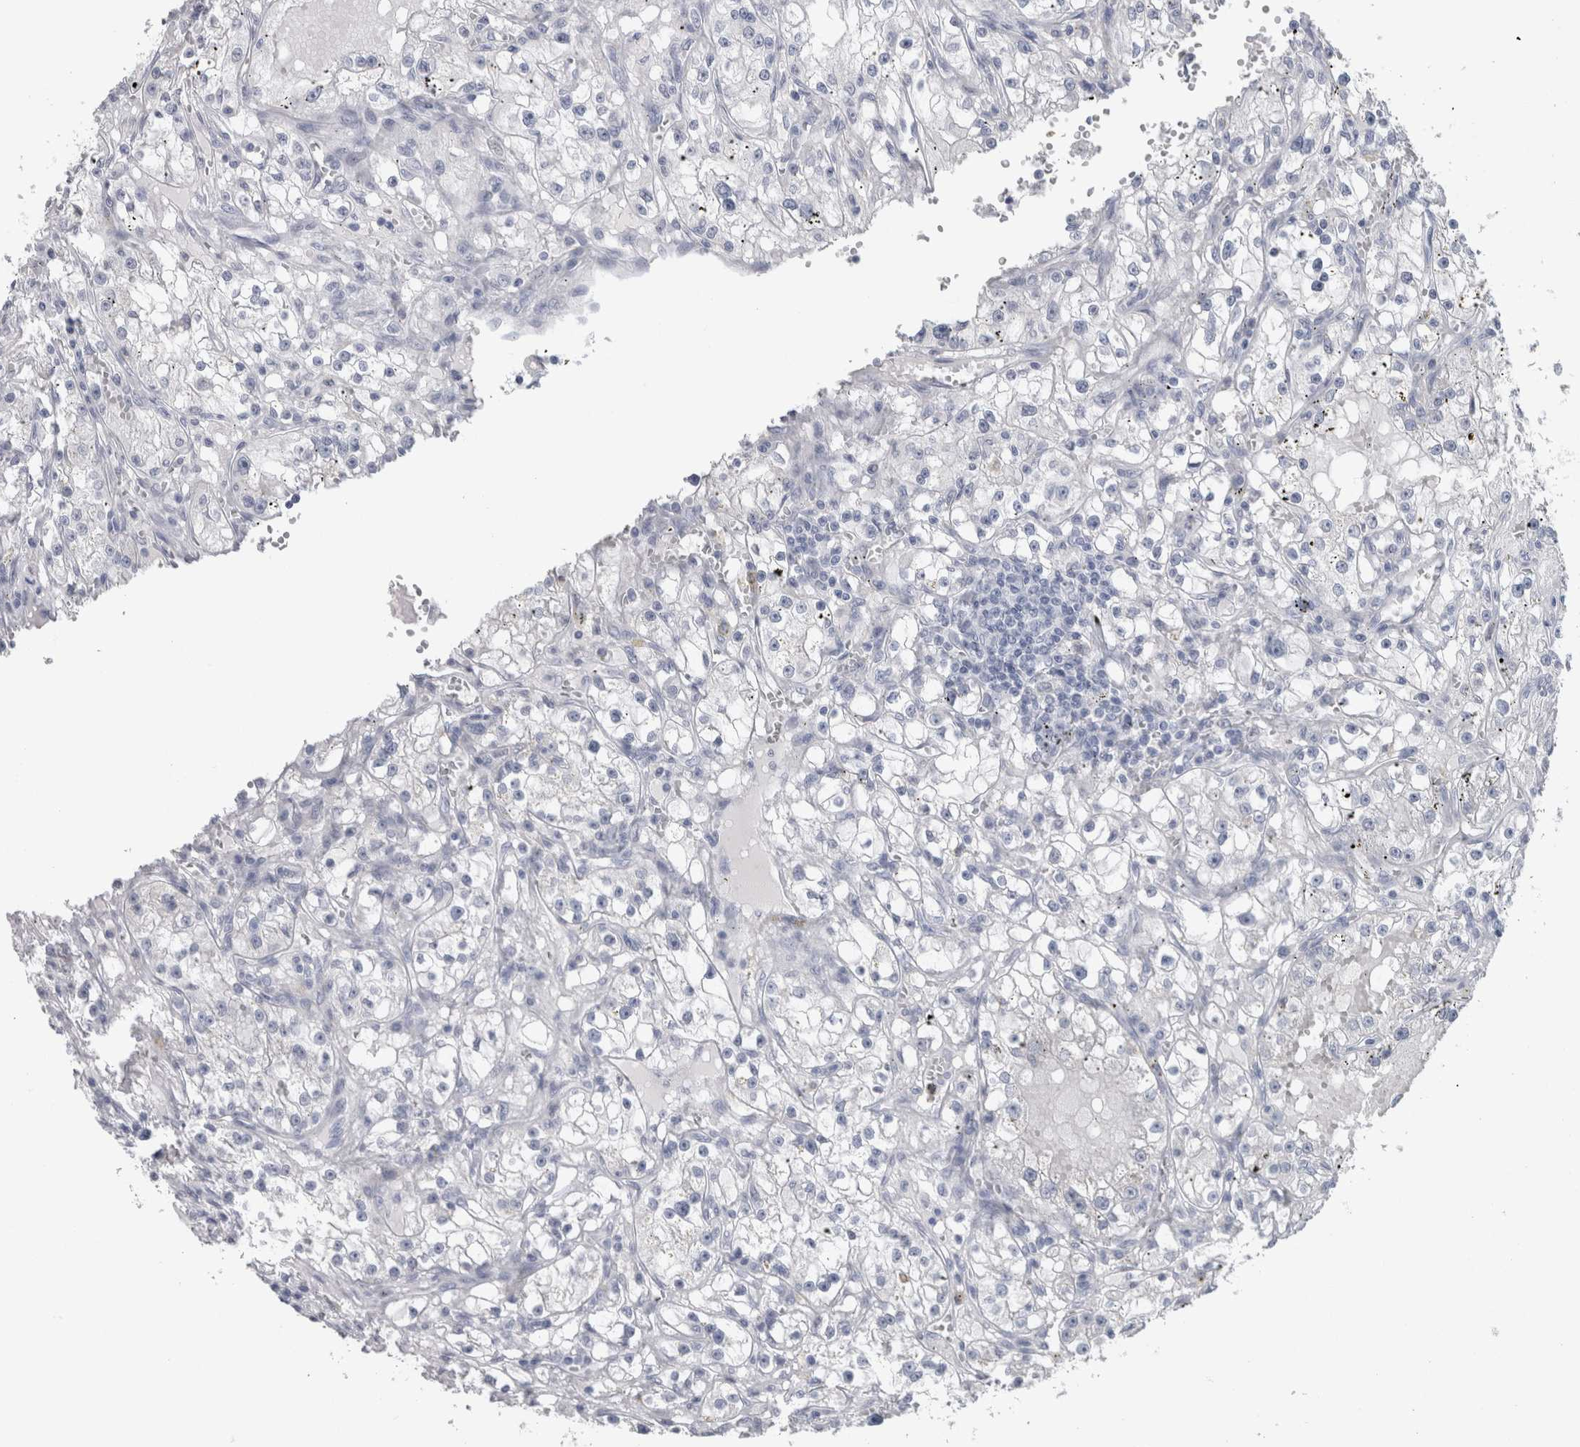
{"staining": {"intensity": "negative", "quantity": "none", "location": "none"}, "tissue": "renal cancer", "cell_type": "Tumor cells", "image_type": "cancer", "snomed": [{"axis": "morphology", "description": "Adenocarcinoma, NOS"}, {"axis": "topography", "description": "Kidney"}], "caption": "This is an IHC histopathology image of adenocarcinoma (renal). There is no expression in tumor cells.", "gene": "MSMB", "patient": {"sex": "male", "age": 56}}